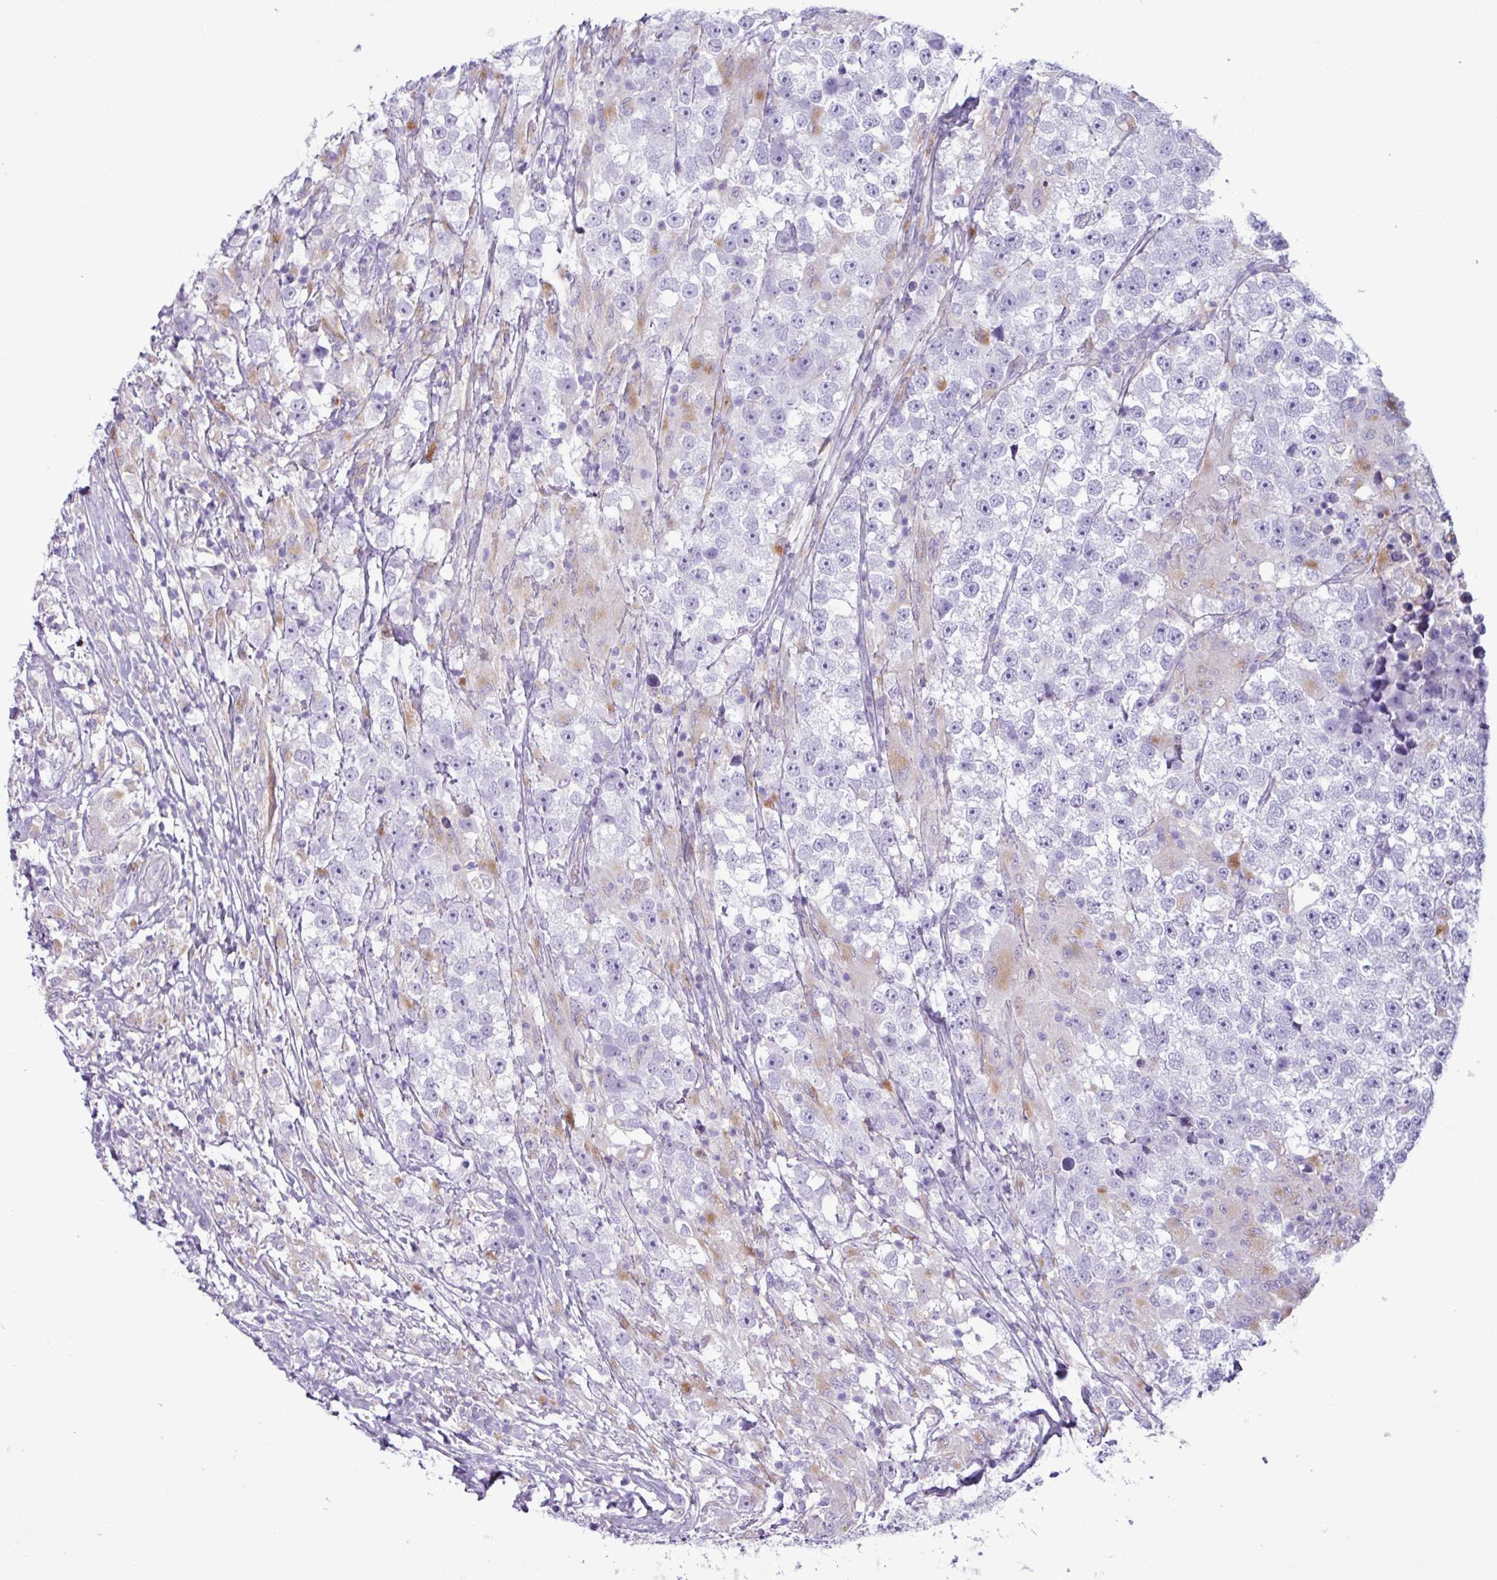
{"staining": {"intensity": "negative", "quantity": "none", "location": "none"}, "tissue": "testis cancer", "cell_type": "Tumor cells", "image_type": "cancer", "snomed": [{"axis": "morphology", "description": "Seminoma, NOS"}, {"axis": "topography", "description": "Testis"}], "caption": "A high-resolution histopathology image shows immunohistochemistry (IHC) staining of testis cancer (seminoma), which shows no significant staining in tumor cells. (IHC, brightfield microscopy, high magnification).", "gene": "TMEM200C", "patient": {"sex": "male", "age": 46}}